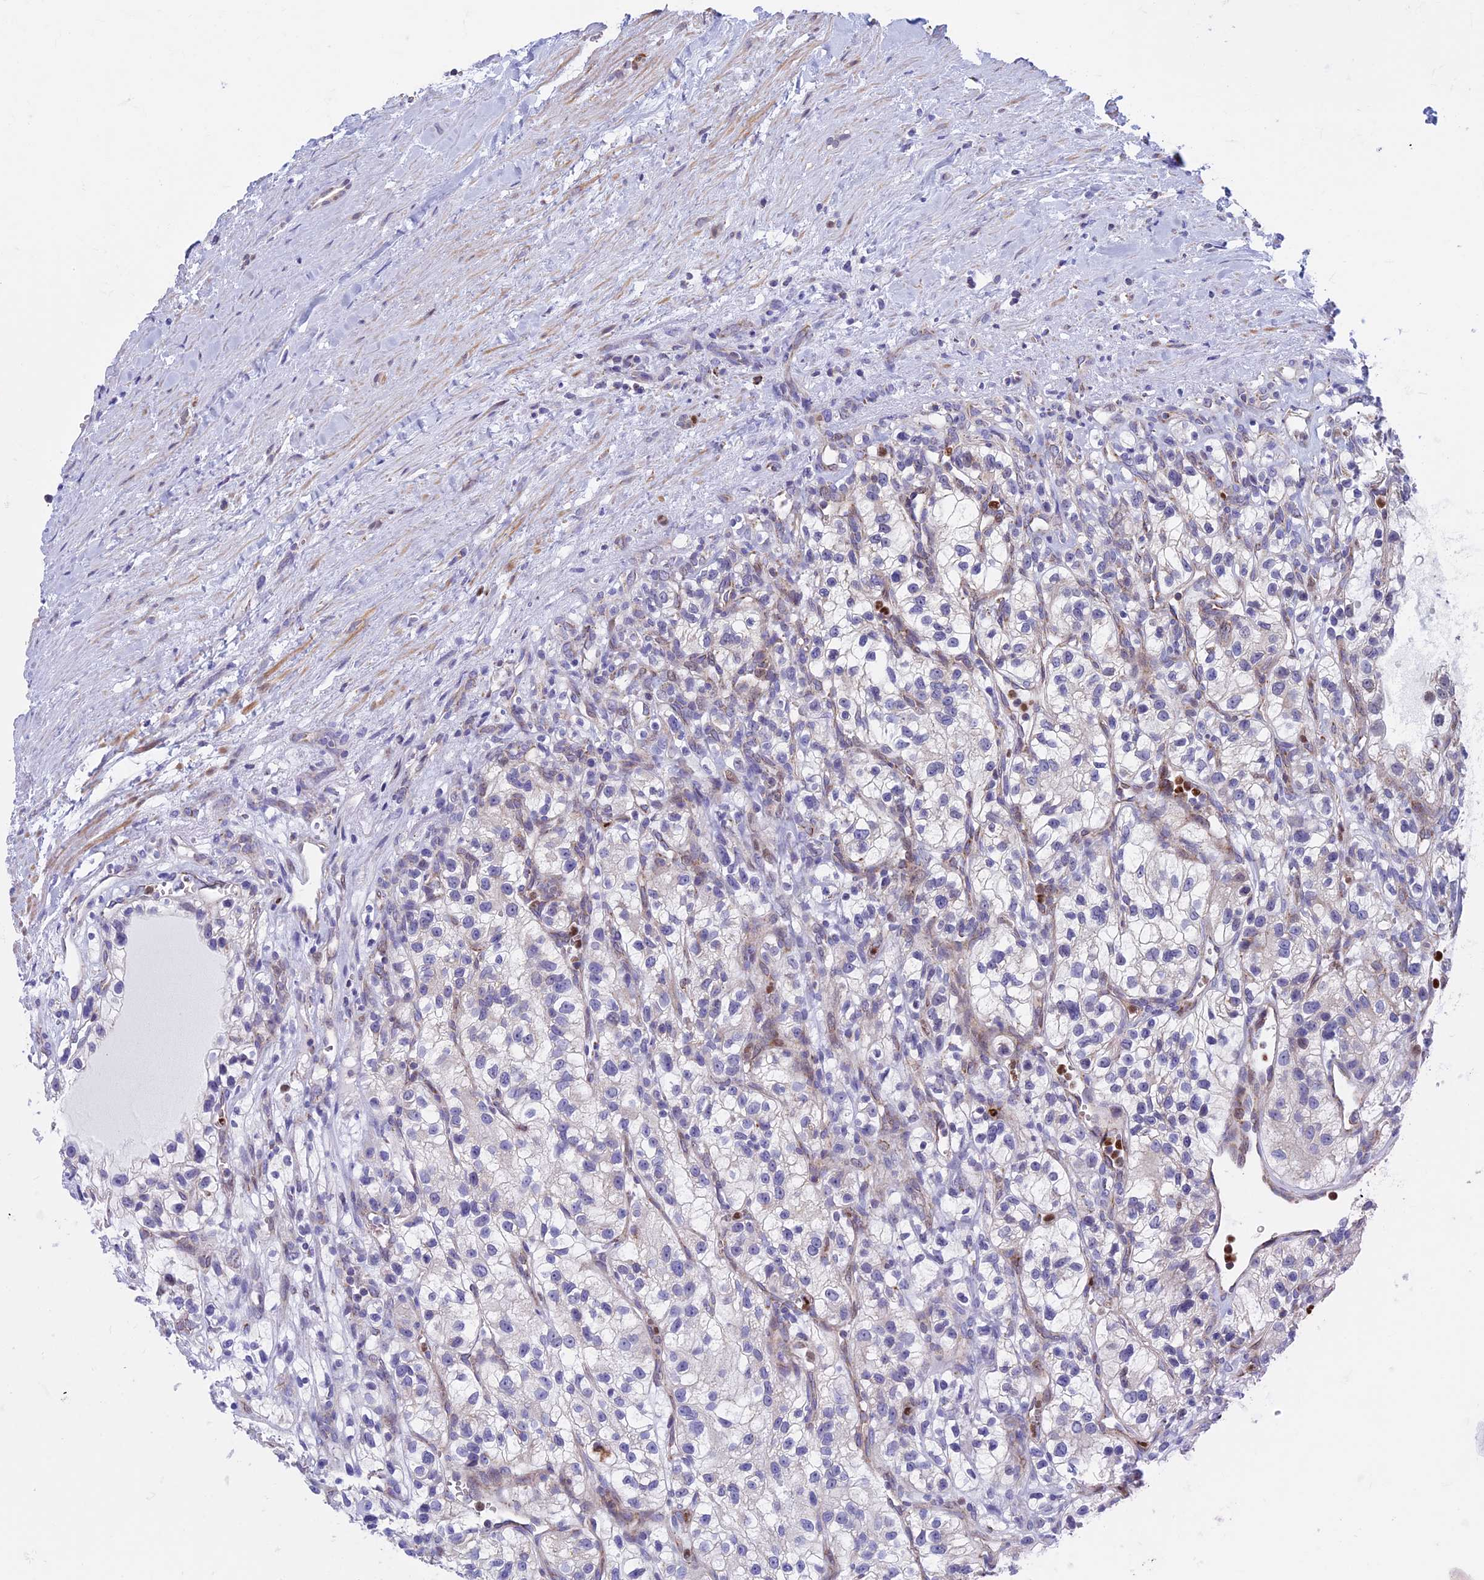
{"staining": {"intensity": "negative", "quantity": "none", "location": "none"}, "tissue": "renal cancer", "cell_type": "Tumor cells", "image_type": "cancer", "snomed": [{"axis": "morphology", "description": "Adenocarcinoma, NOS"}, {"axis": "topography", "description": "Kidney"}], "caption": "This image is of renal cancer stained with IHC to label a protein in brown with the nuclei are counter-stained blue. There is no staining in tumor cells. Brightfield microscopy of immunohistochemistry stained with DAB (3,3'-diaminobenzidine) (brown) and hematoxylin (blue), captured at high magnification.", "gene": "ACSS1", "patient": {"sex": "female", "age": 57}}